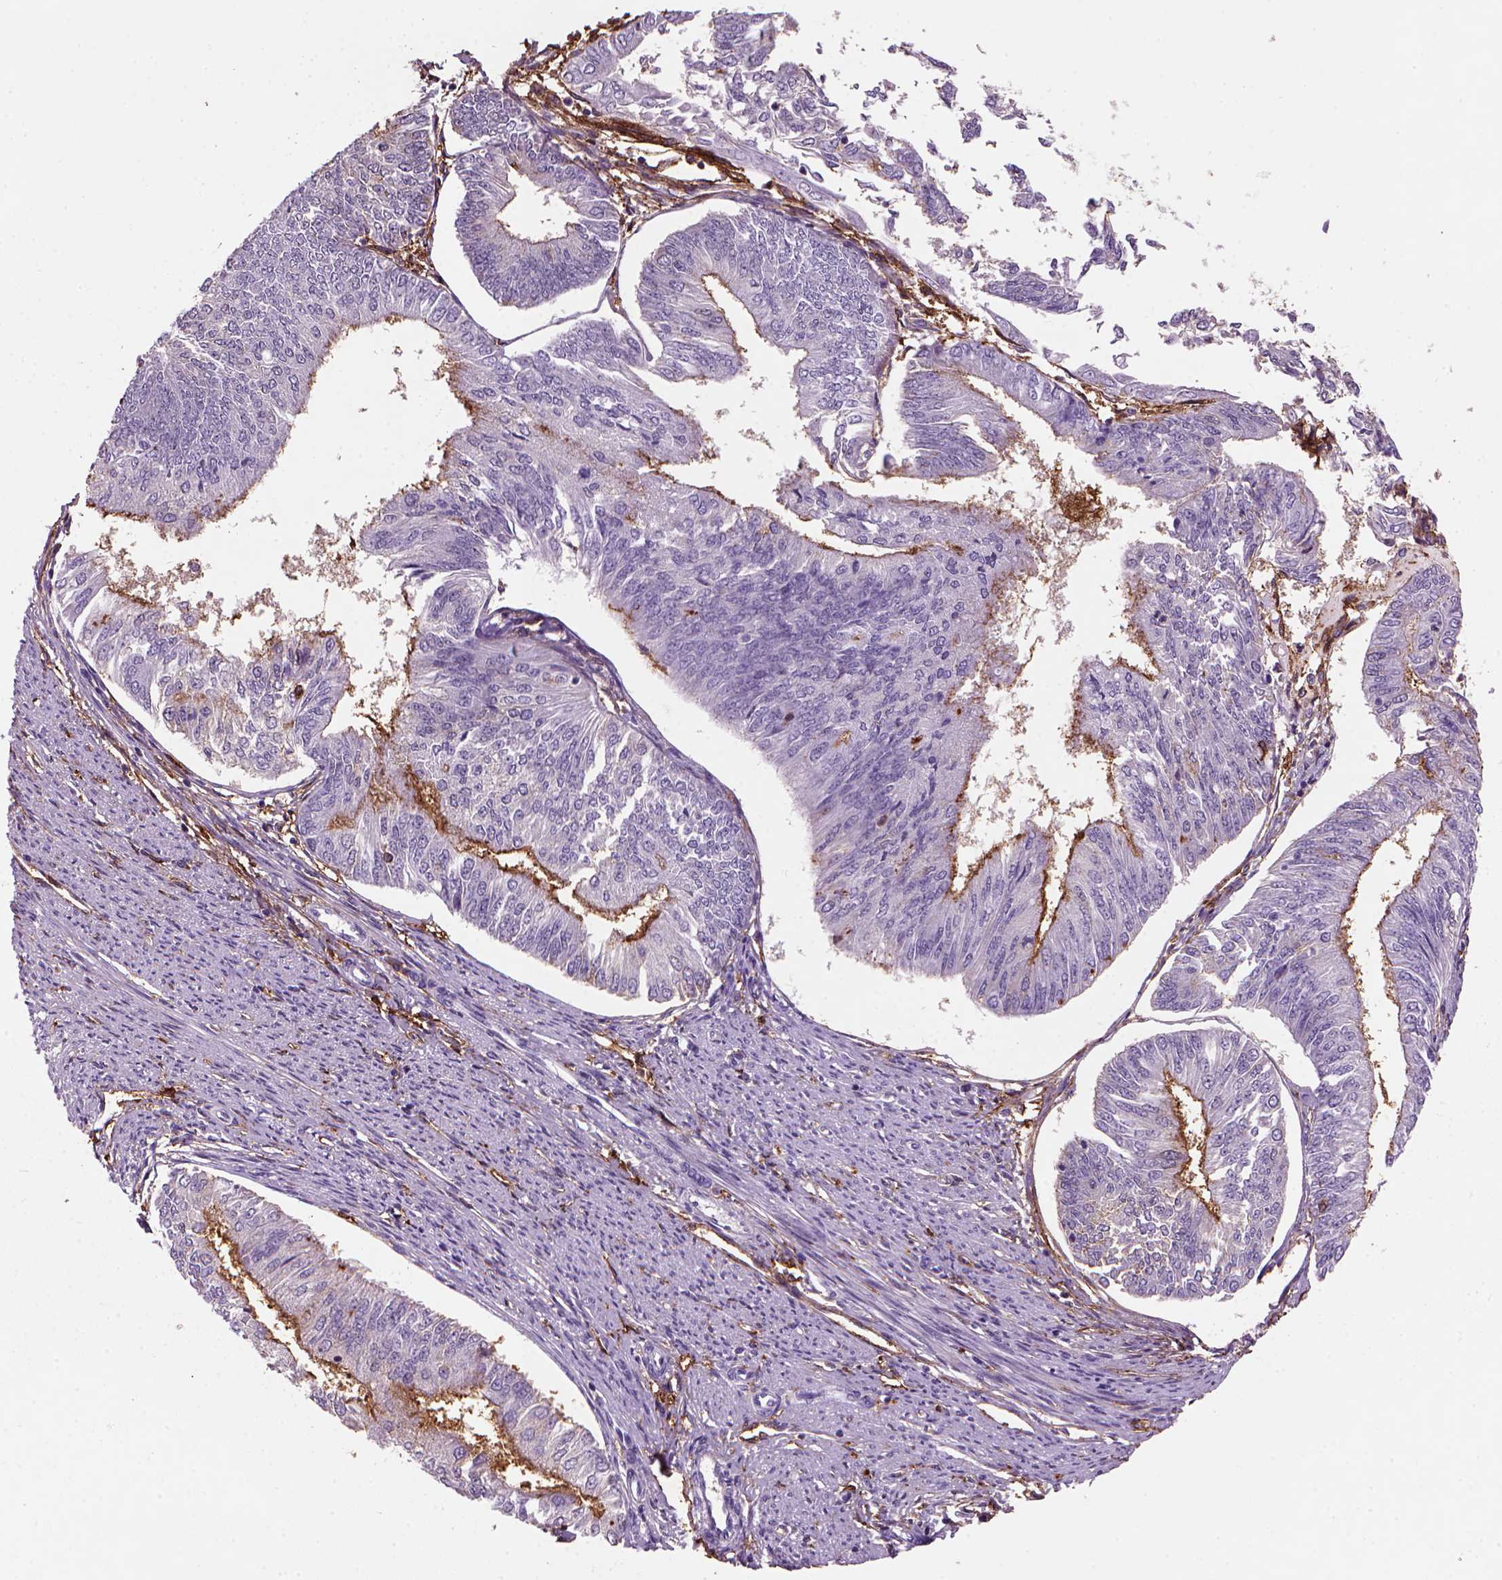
{"staining": {"intensity": "negative", "quantity": "none", "location": "none"}, "tissue": "endometrial cancer", "cell_type": "Tumor cells", "image_type": "cancer", "snomed": [{"axis": "morphology", "description": "Adenocarcinoma, NOS"}, {"axis": "topography", "description": "Endometrium"}], "caption": "Endometrial cancer was stained to show a protein in brown. There is no significant positivity in tumor cells. (Stains: DAB immunohistochemistry (IHC) with hematoxylin counter stain, Microscopy: brightfield microscopy at high magnification).", "gene": "MARCKS", "patient": {"sex": "female", "age": 58}}